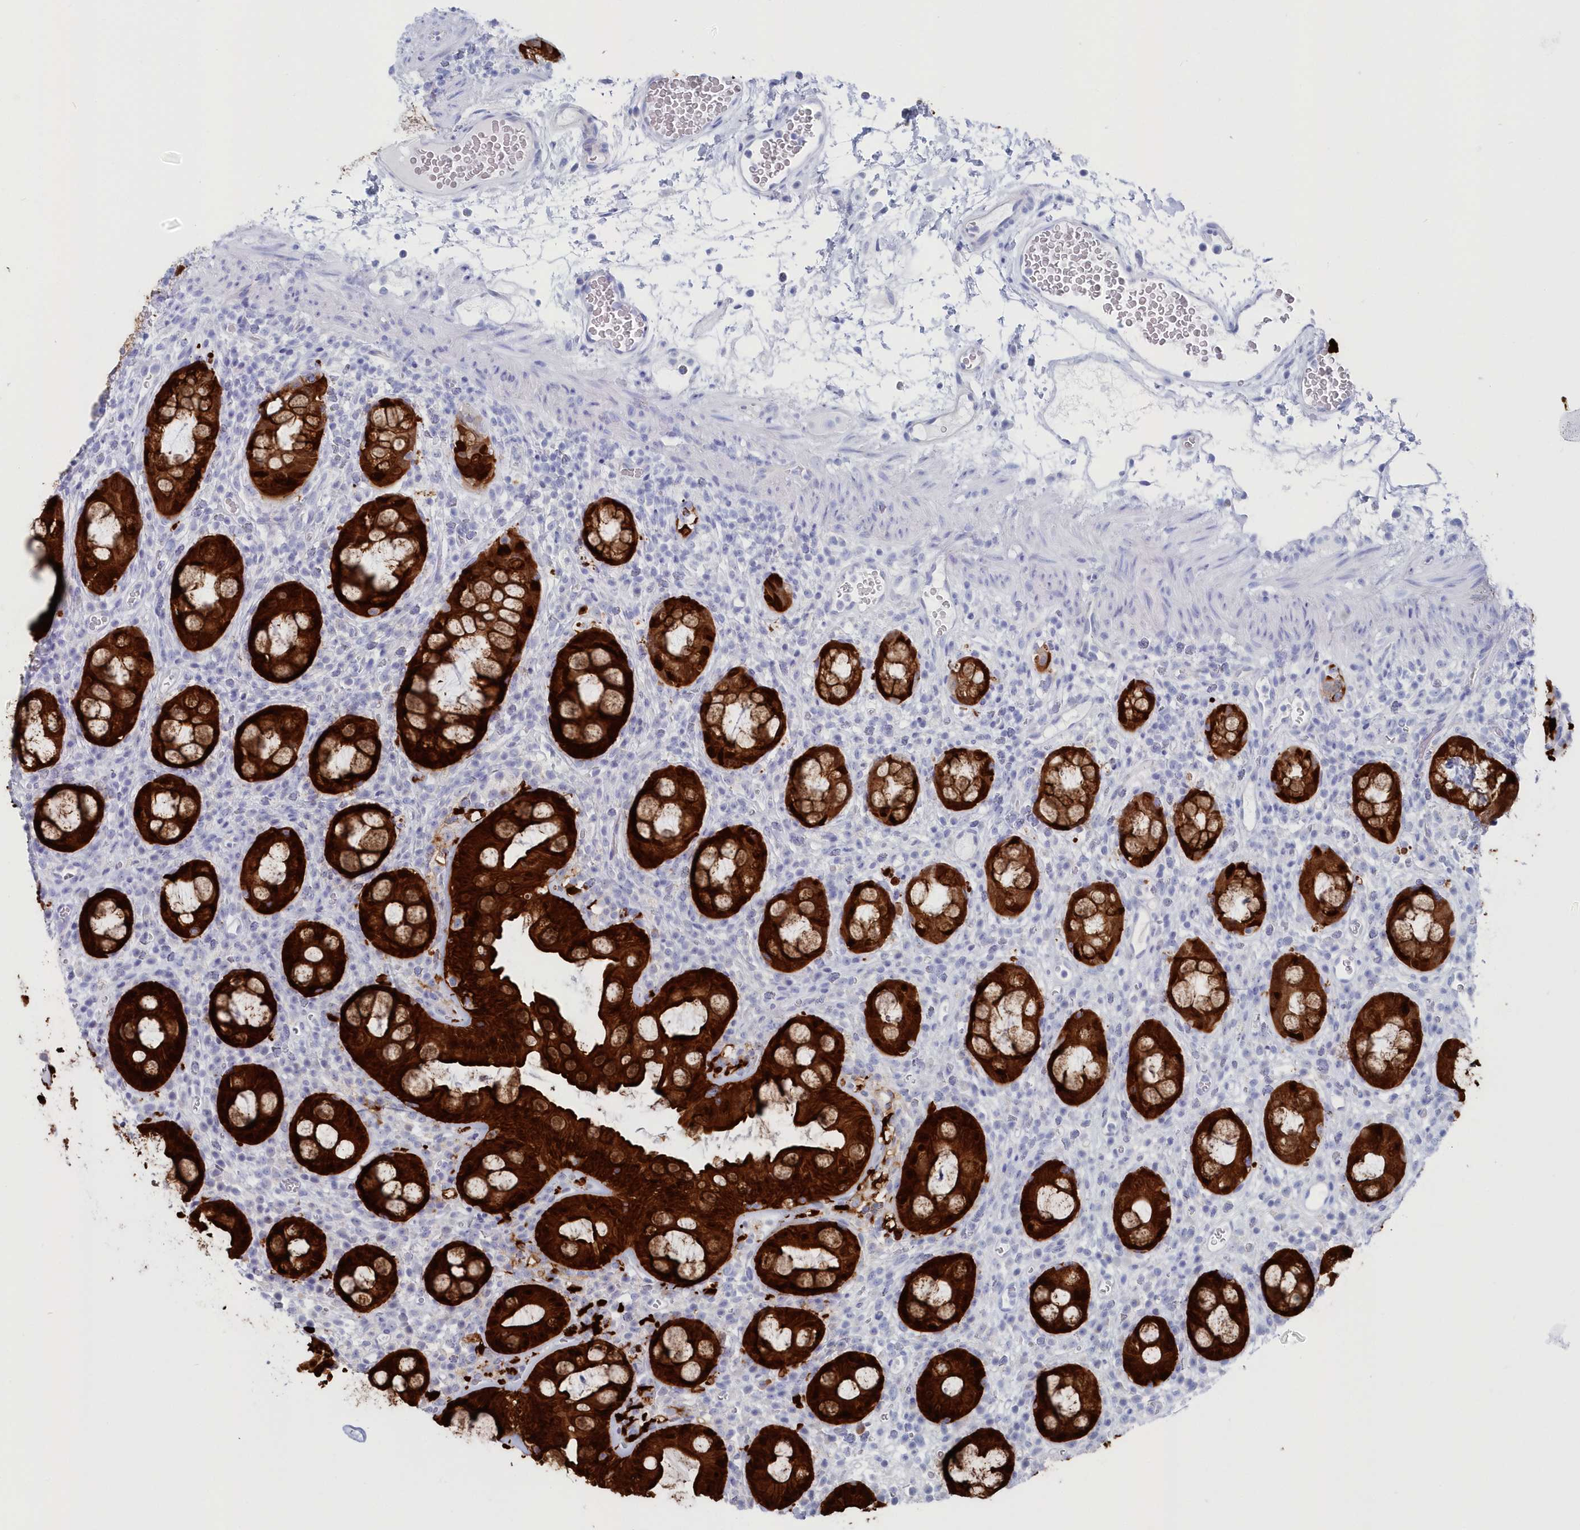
{"staining": {"intensity": "strong", "quantity": ">75%", "location": "cytoplasmic/membranous"}, "tissue": "rectum", "cell_type": "Glandular cells", "image_type": "normal", "snomed": [{"axis": "morphology", "description": "Normal tissue, NOS"}, {"axis": "topography", "description": "Rectum"}], "caption": "A brown stain shows strong cytoplasmic/membranous positivity of a protein in glandular cells of unremarkable rectum. (DAB = brown stain, brightfield microscopy at high magnification).", "gene": "CSNK1G2", "patient": {"sex": "female", "age": 57}}